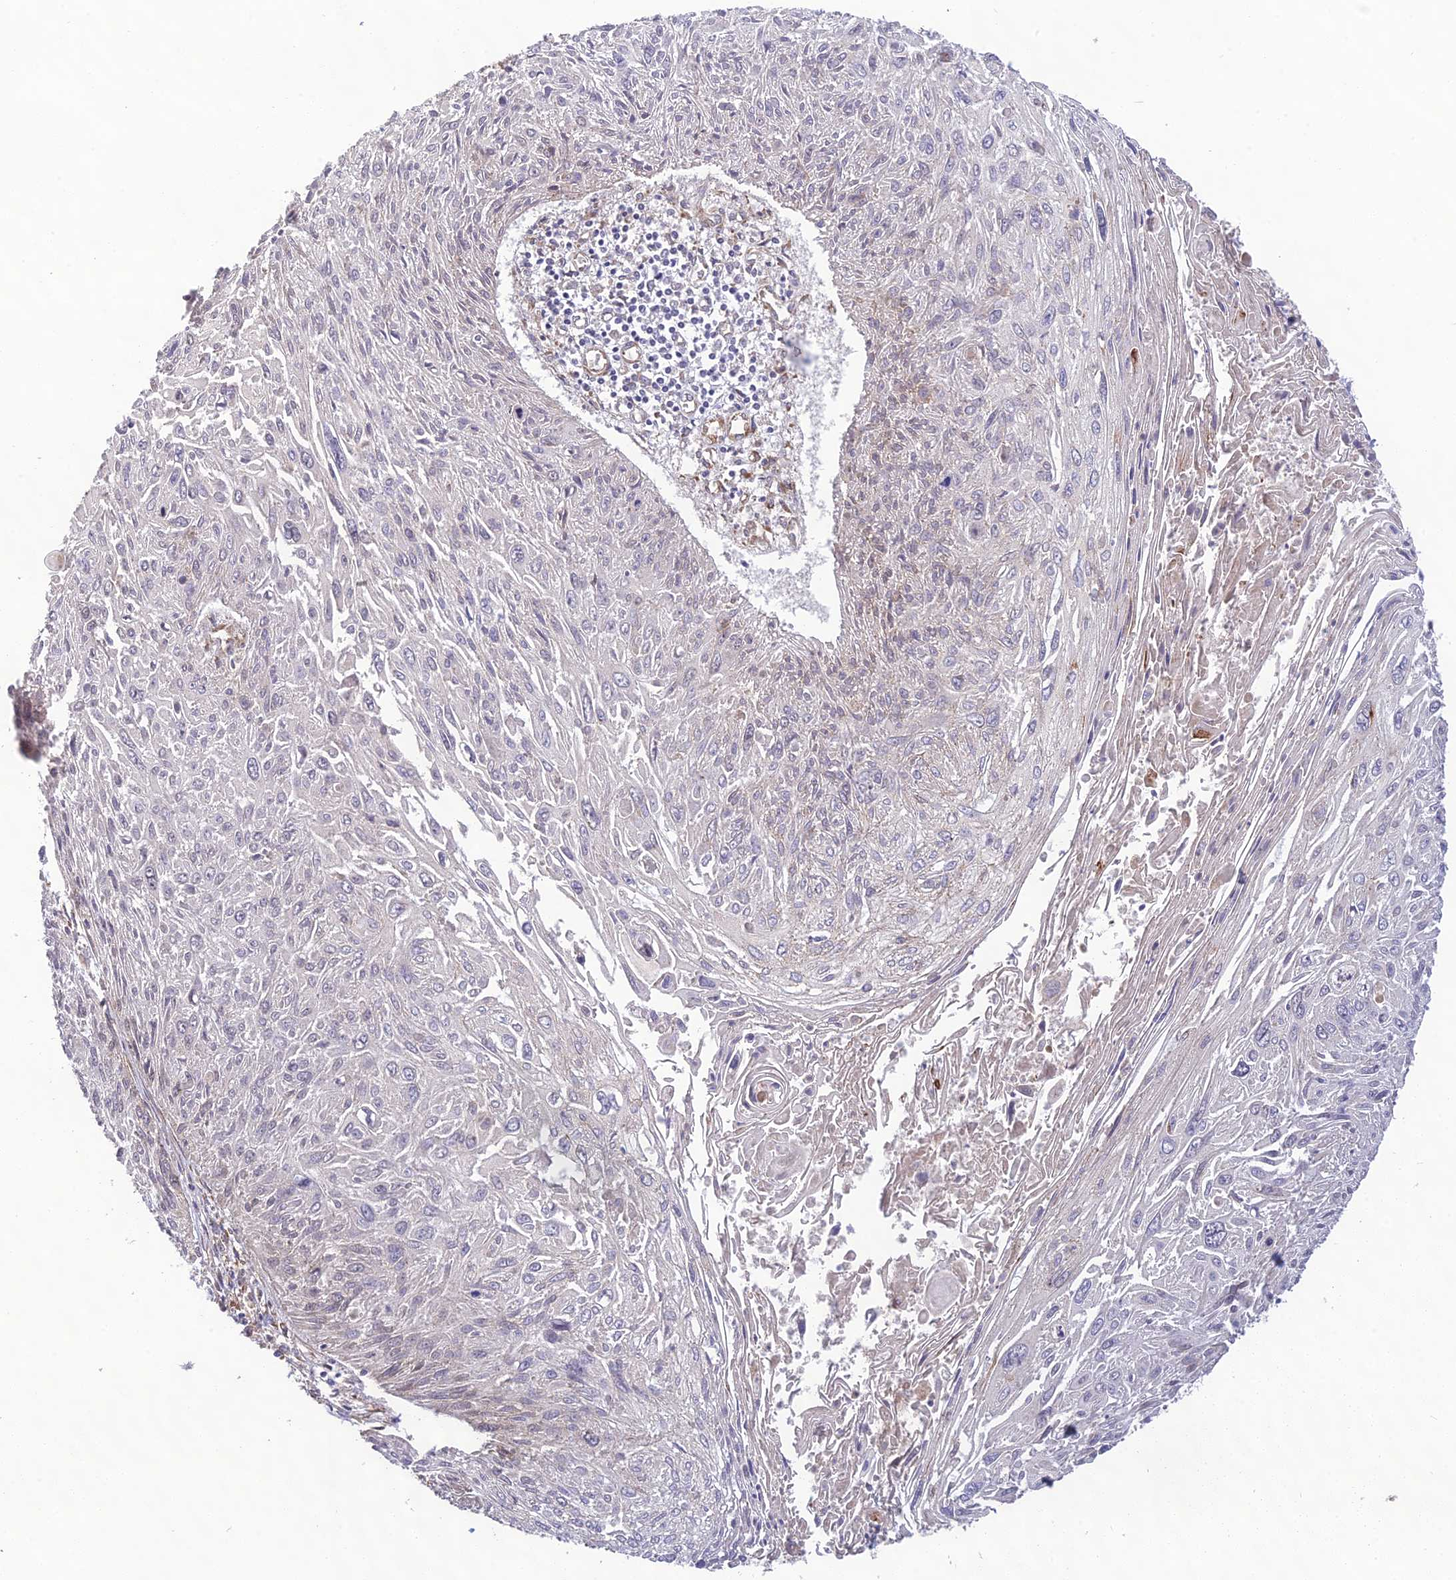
{"staining": {"intensity": "weak", "quantity": "25%-75%", "location": "cytoplasmic/membranous"}, "tissue": "cervical cancer", "cell_type": "Tumor cells", "image_type": "cancer", "snomed": [{"axis": "morphology", "description": "Squamous cell carcinoma, NOS"}, {"axis": "topography", "description": "Cervix"}], "caption": "Immunohistochemical staining of cervical squamous cell carcinoma reveals low levels of weak cytoplasmic/membranous staining in about 25%-75% of tumor cells.", "gene": "MRNIP", "patient": {"sex": "female", "age": 51}}